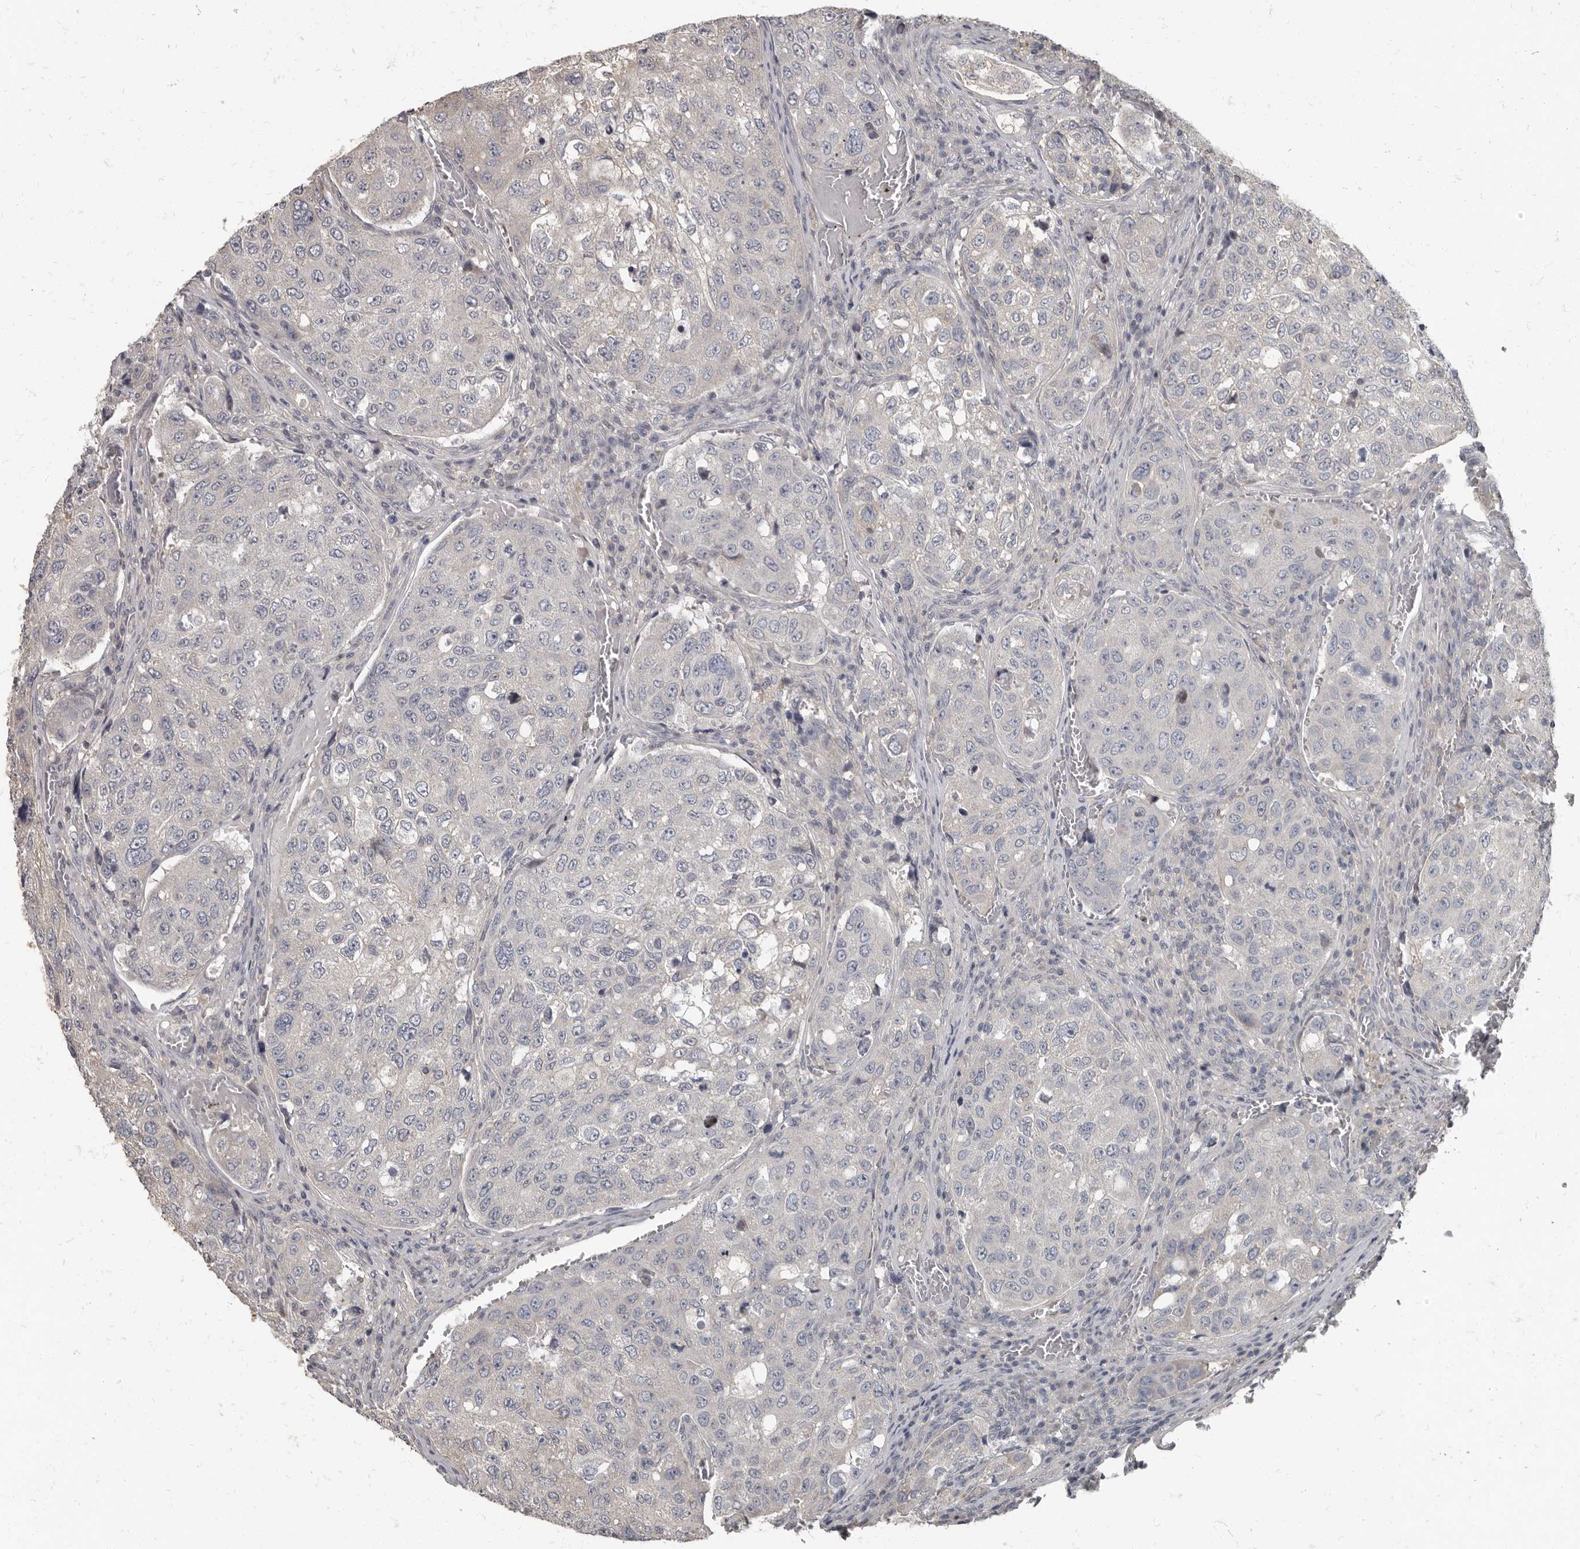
{"staining": {"intensity": "negative", "quantity": "none", "location": "none"}, "tissue": "urothelial cancer", "cell_type": "Tumor cells", "image_type": "cancer", "snomed": [{"axis": "morphology", "description": "Urothelial carcinoma, High grade"}, {"axis": "topography", "description": "Lymph node"}, {"axis": "topography", "description": "Urinary bladder"}], "caption": "Immunohistochemistry photomicrograph of human urothelial carcinoma (high-grade) stained for a protein (brown), which exhibits no positivity in tumor cells.", "gene": "CA6", "patient": {"sex": "male", "age": 51}}